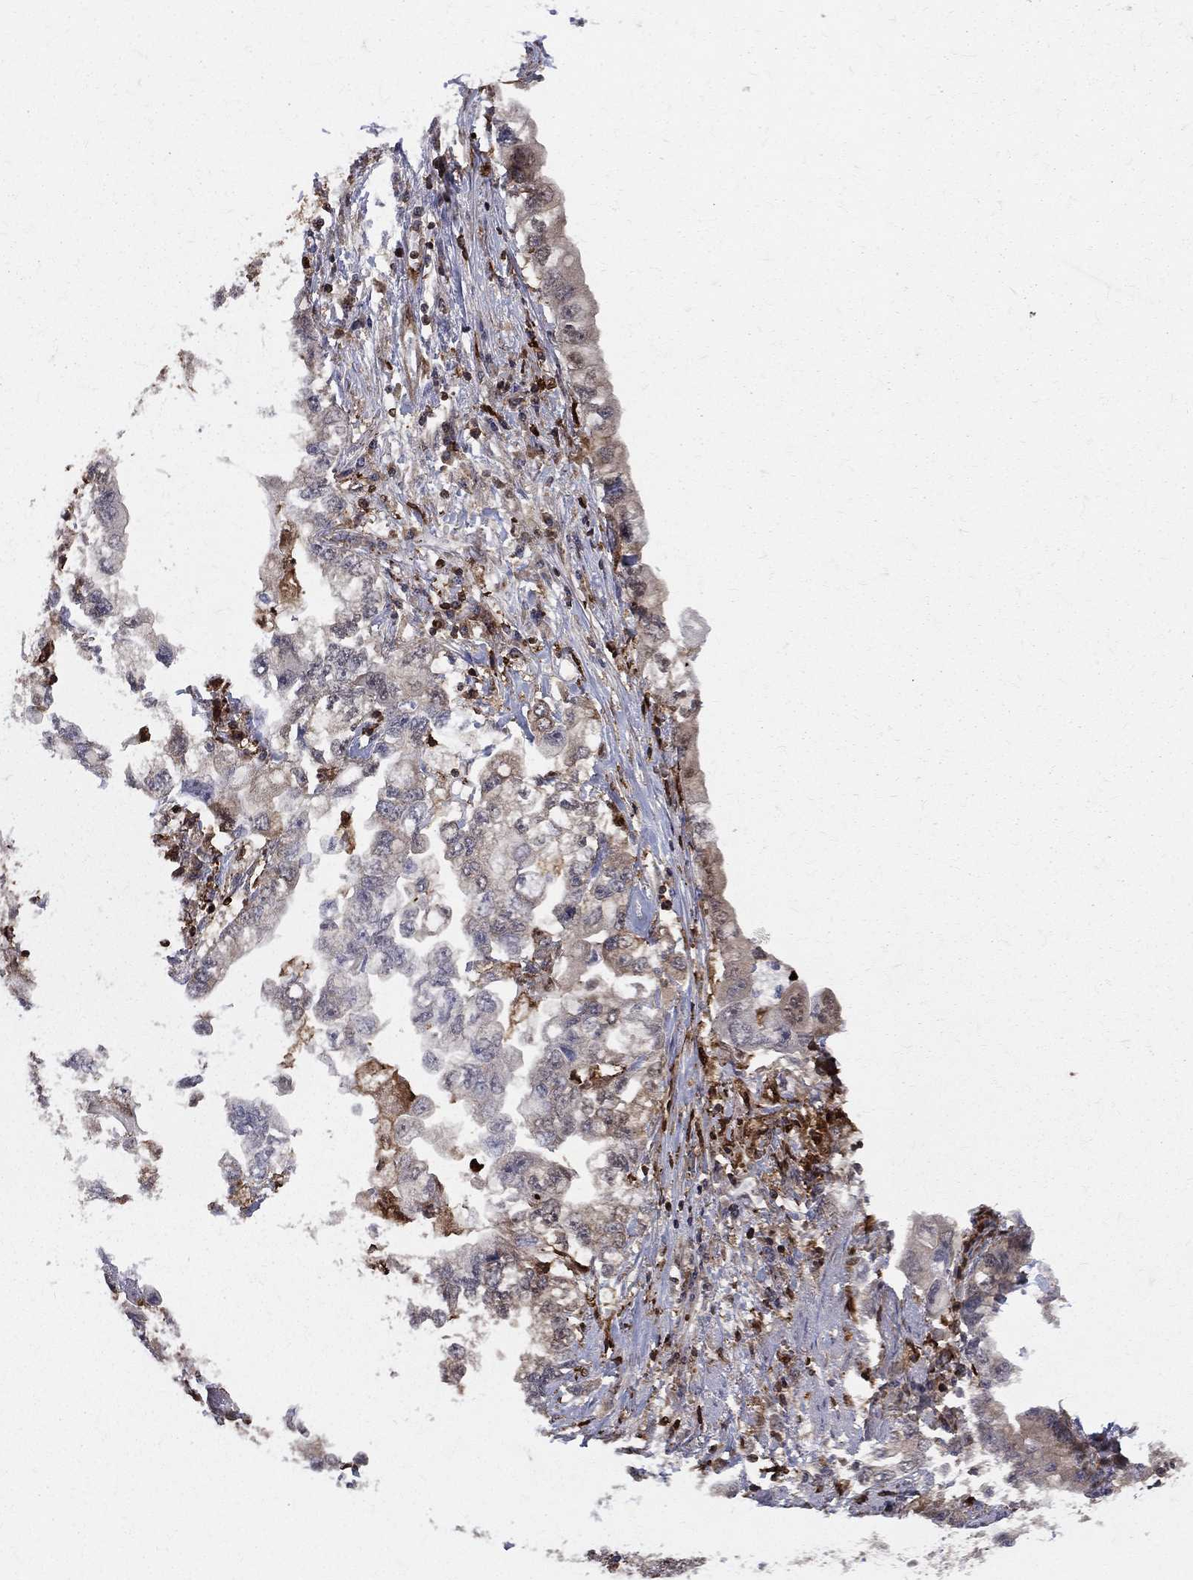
{"staining": {"intensity": "weak", "quantity": "<25%", "location": "cytoplasmic/membranous"}, "tissue": "stomach cancer", "cell_type": "Tumor cells", "image_type": "cancer", "snomed": [{"axis": "morphology", "description": "Adenocarcinoma, NOS"}, {"axis": "topography", "description": "Stomach, lower"}], "caption": "Immunohistochemistry (IHC) histopathology image of human stomach cancer stained for a protein (brown), which reveals no positivity in tumor cells.", "gene": "ENO1", "patient": {"sex": "female", "age": 93}}